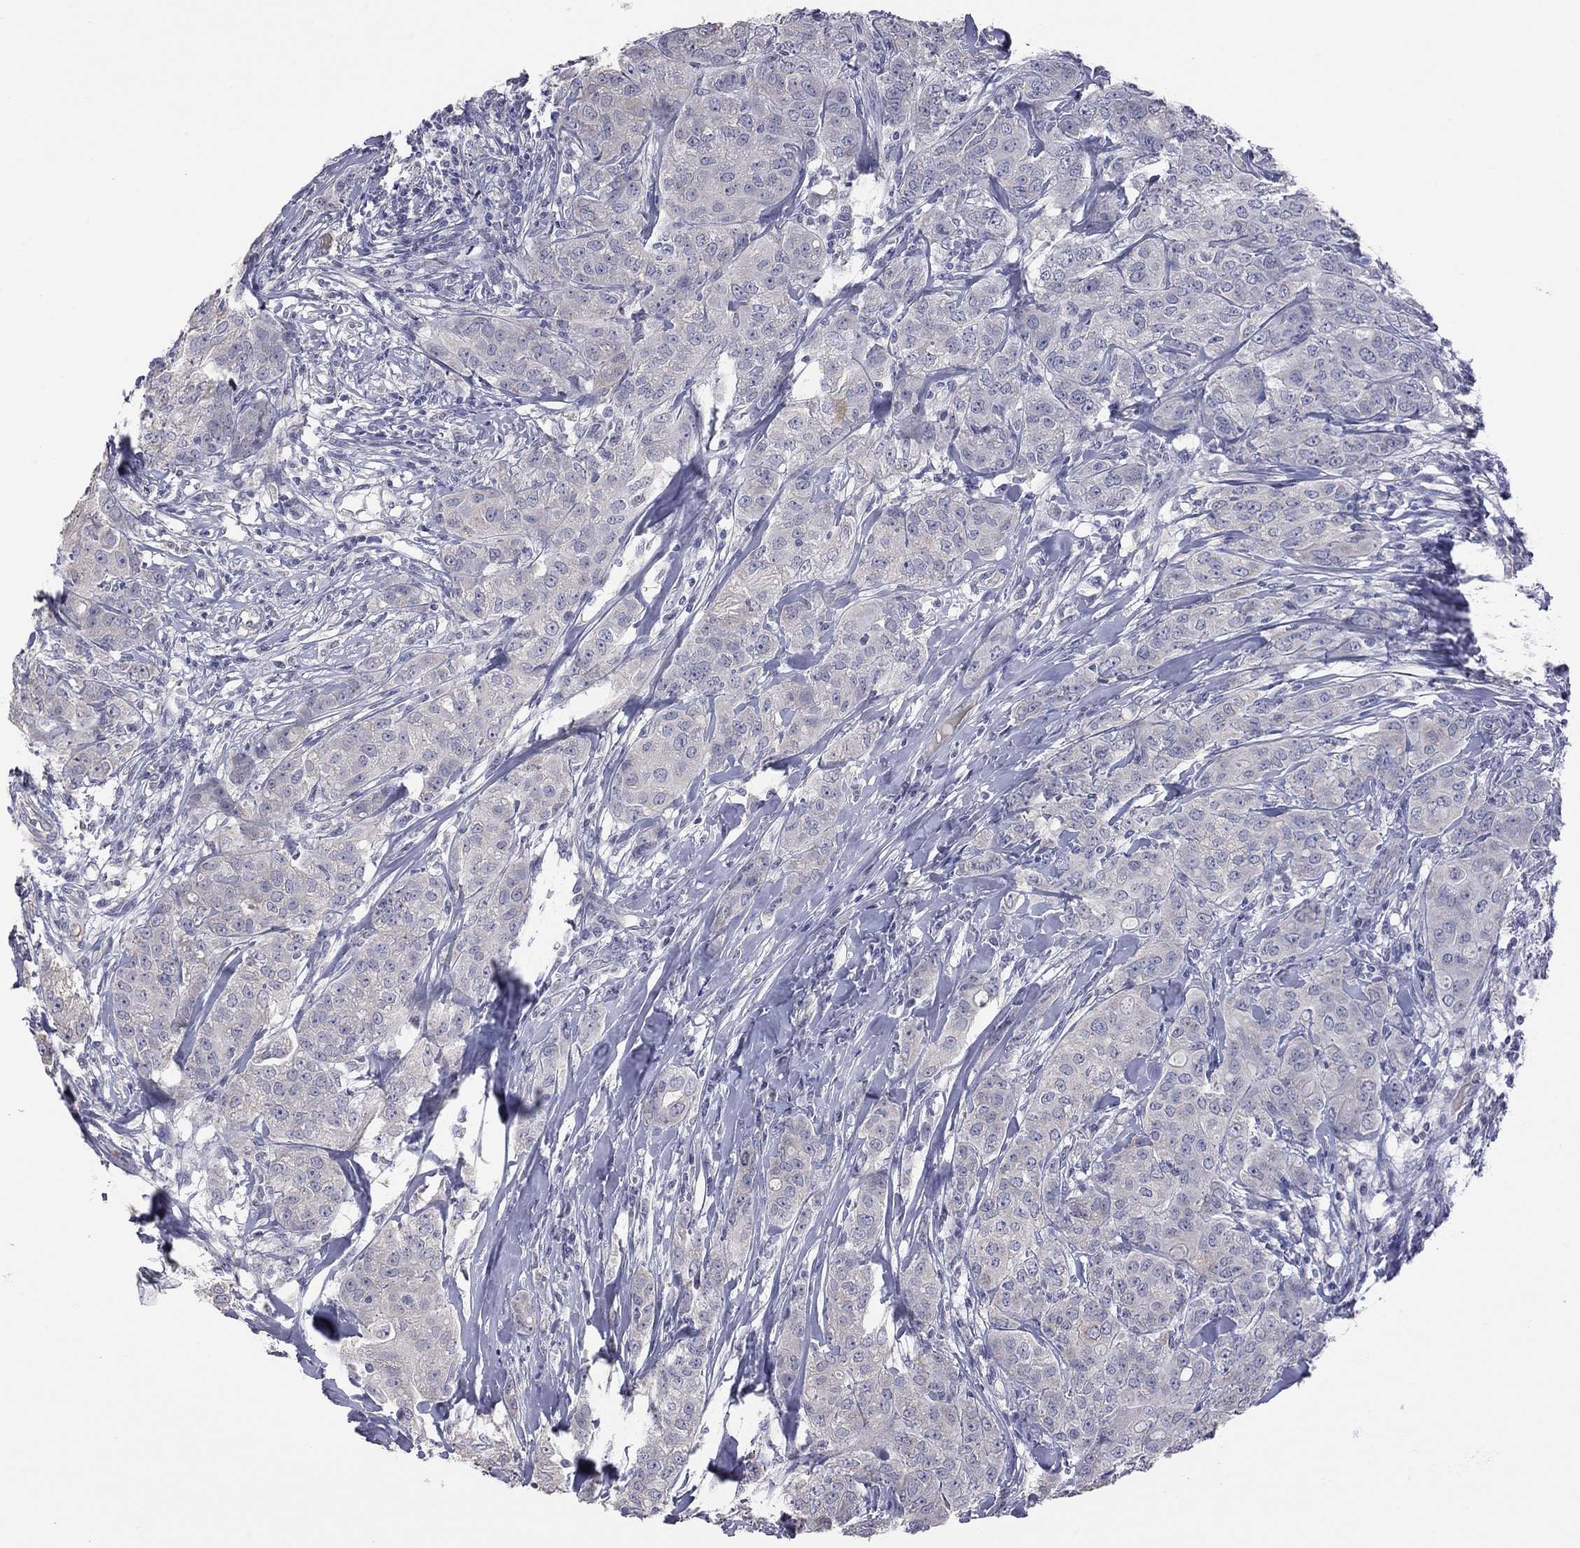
{"staining": {"intensity": "negative", "quantity": "none", "location": "none"}, "tissue": "breast cancer", "cell_type": "Tumor cells", "image_type": "cancer", "snomed": [{"axis": "morphology", "description": "Duct carcinoma"}, {"axis": "topography", "description": "Breast"}], "caption": "This histopathology image is of breast cancer stained with immunohistochemistry to label a protein in brown with the nuclei are counter-stained blue. There is no positivity in tumor cells. Brightfield microscopy of immunohistochemistry stained with DAB (3,3'-diaminobenzidine) (brown) and hematoxylin (blue), captured at high magnification.", "gene": "HYLS1", "patient": {"sex": "female", "age": 43}}